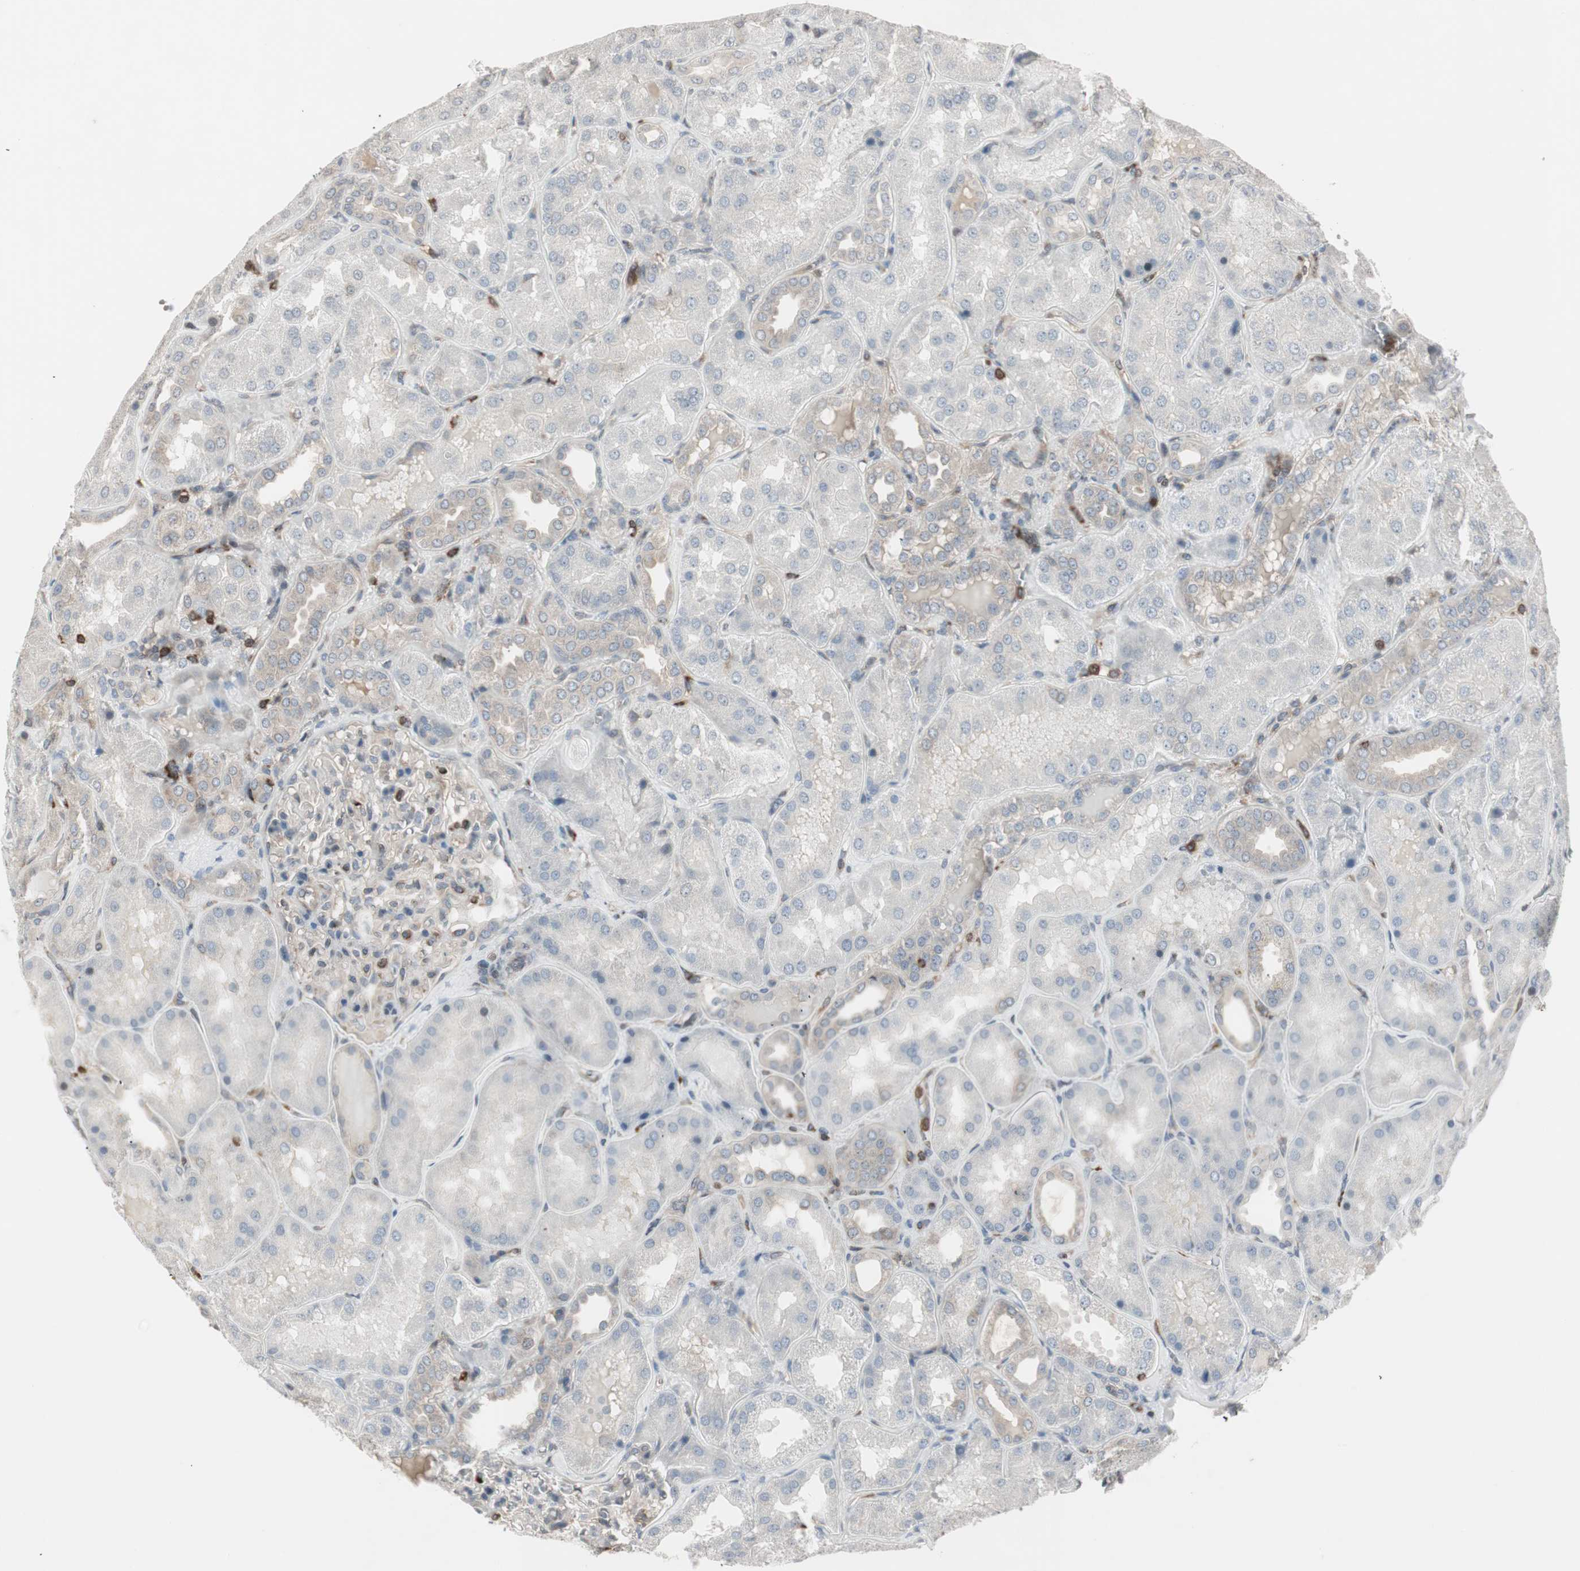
{"staining": {"intensity": "negative", "quantity": "none", "location": "none"}, "tissue": "kidney", "cell_type": "Cells in glomeruli", "image_type": "normal", "snomed": [{"axis": "morphology", "description": "Normal tissue, NOS"}, {"axis": "topography", "description": "Kidney"}], "caption": "IHC micrograph of benign kidney stained for a protein (brown), which exhibits no expression in cells in glomeruli.", "gene": "ARHGEF1", "patient": {"sex": "female", "age": 56}}